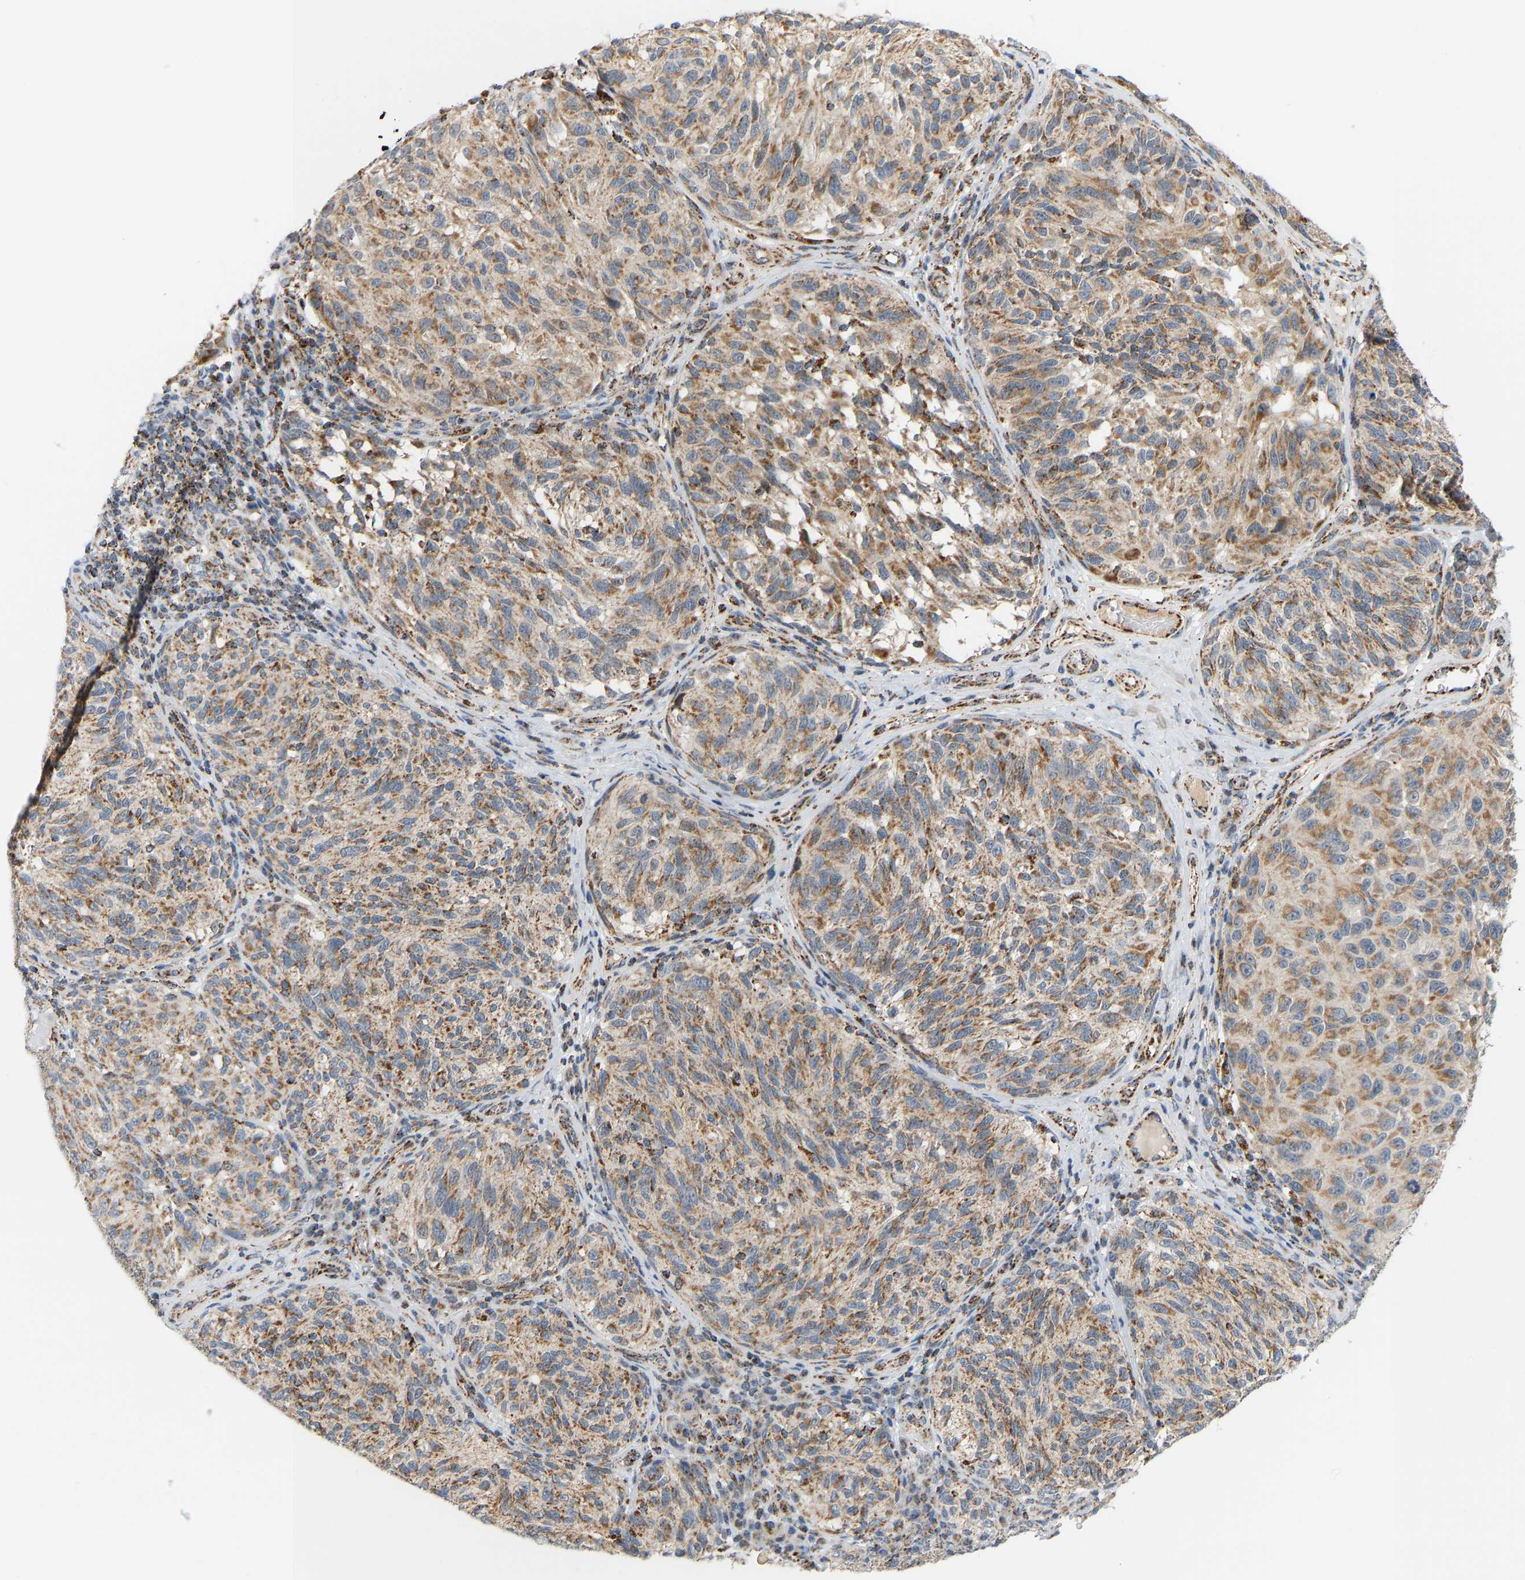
{"staining": {"intensity": "moderate", "quantity": ">75%", "location": "cytoplasmic/membranous"}, "tissue": "melanoma", "cell_type": "Tumor cells", "image_type": "cancer", "snomed": [{"axis": "morphology", "description": "Malignant melanoma, NOS"}, {"axis": "topography", "description": "Skin"}], "caption": "Protein staining of malignant melanoma tissue displays moderate cytoplasmic/membranous staining in approximately >75% of tumor cells.", "gene": "GPSM2", "patient": {"sex": "female", "age": 73}}